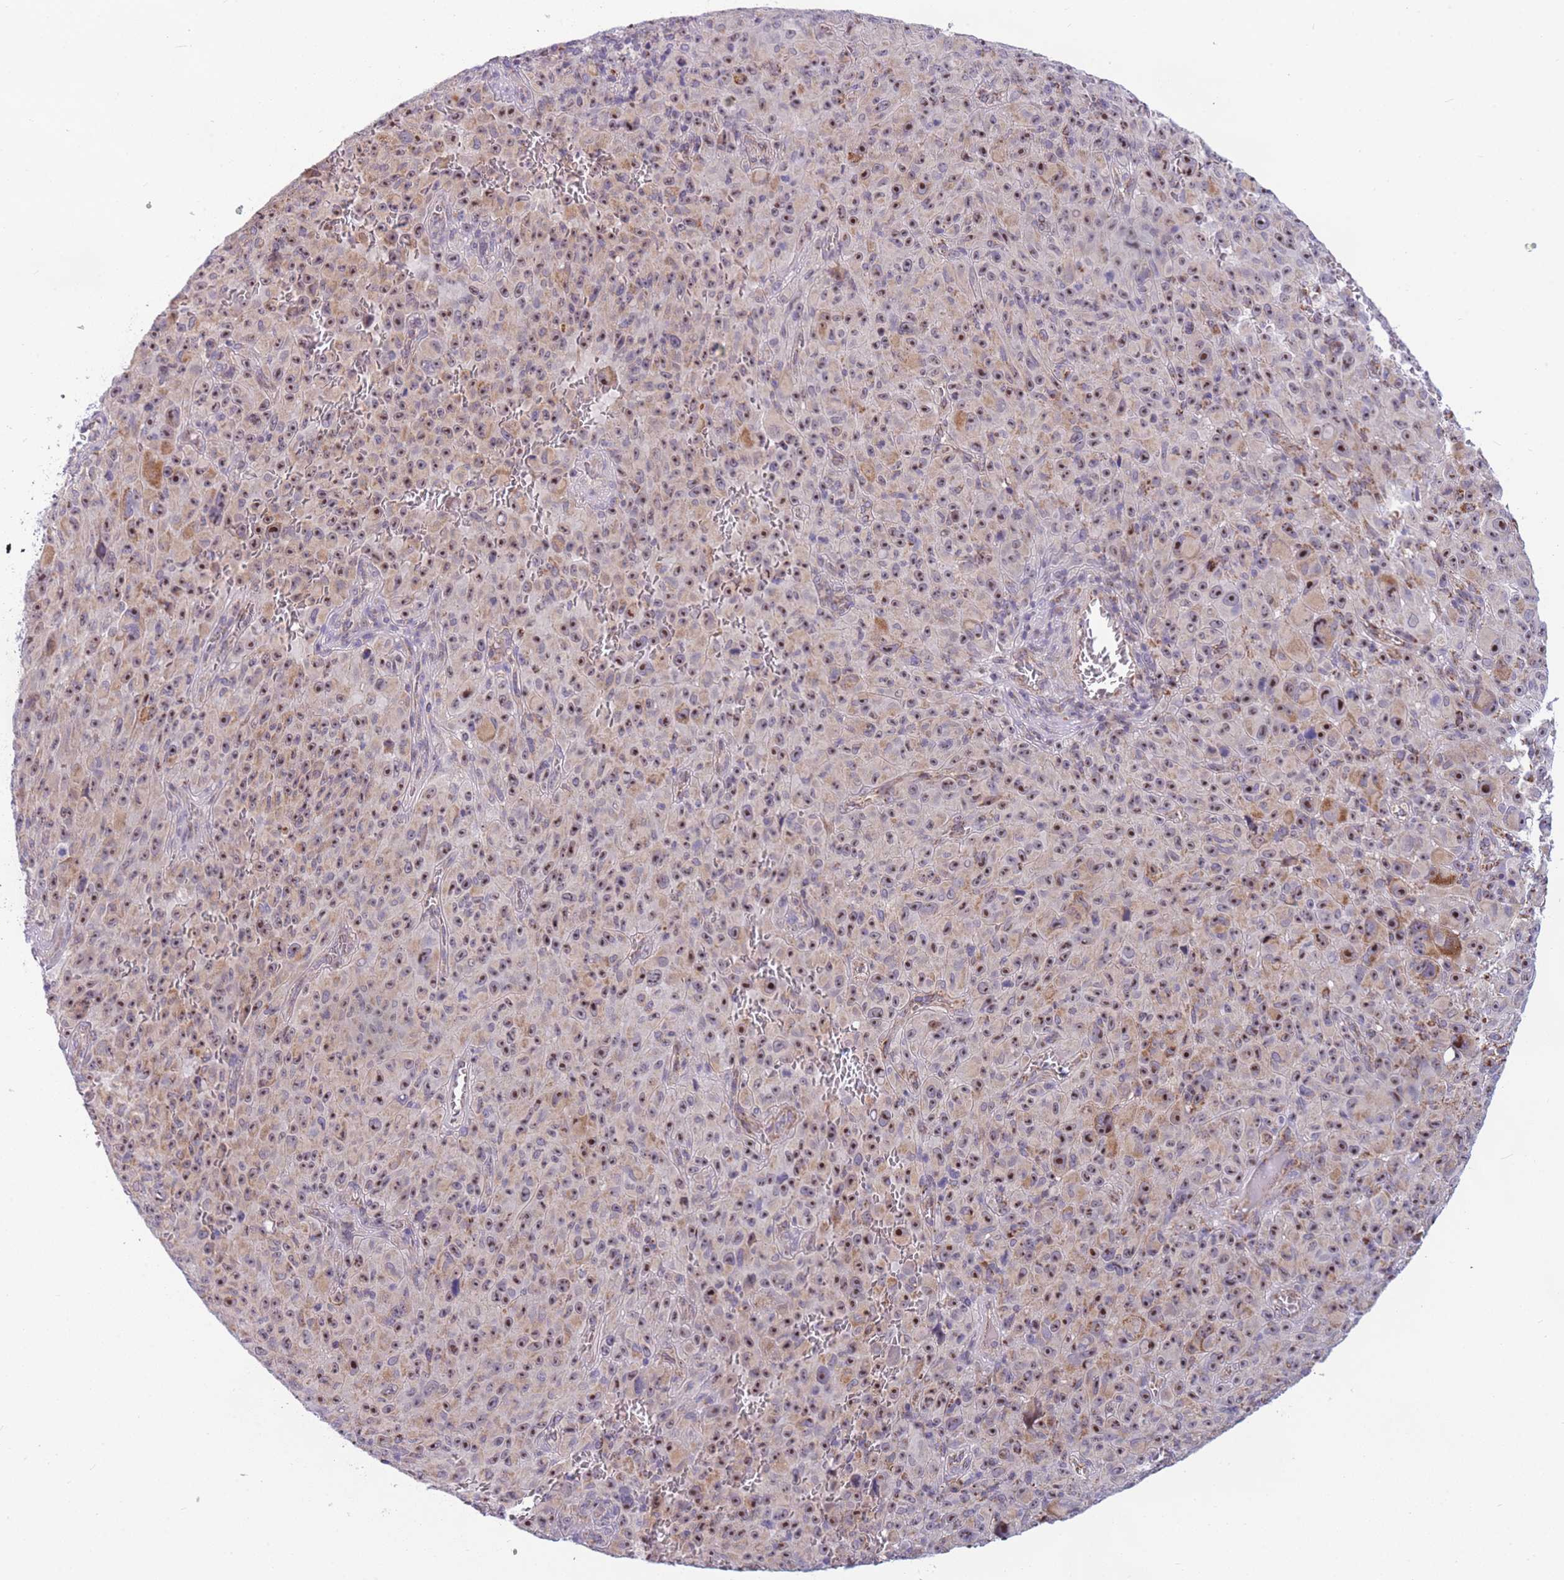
{"staining": {"intensity": "moderate", "quantity": ">75%", "location": "cytoplasmic/membranous,nuclear"}, "tissue": "melanoma", "cell_type": "Tumor cells", "image_type": "cancer", "snomed": [{"axis": "morphology", "description": "Malignant melanoma, NOS"}, {"axis": "topography", "description": "Skin"}], "caption": "A histopathology image of melanoma stained for a protein demonstrates moderate cytoplasmic/membranous and nuclear brown staining in tumor cells. Using DAB (3,3'-diaminobenzidine) (brown) and hematoxylin (blue) stains, captured at high magnification using brightfield microscopy.", "gene": "DDX49", "patient": {"sex": "female", "age": 82}}